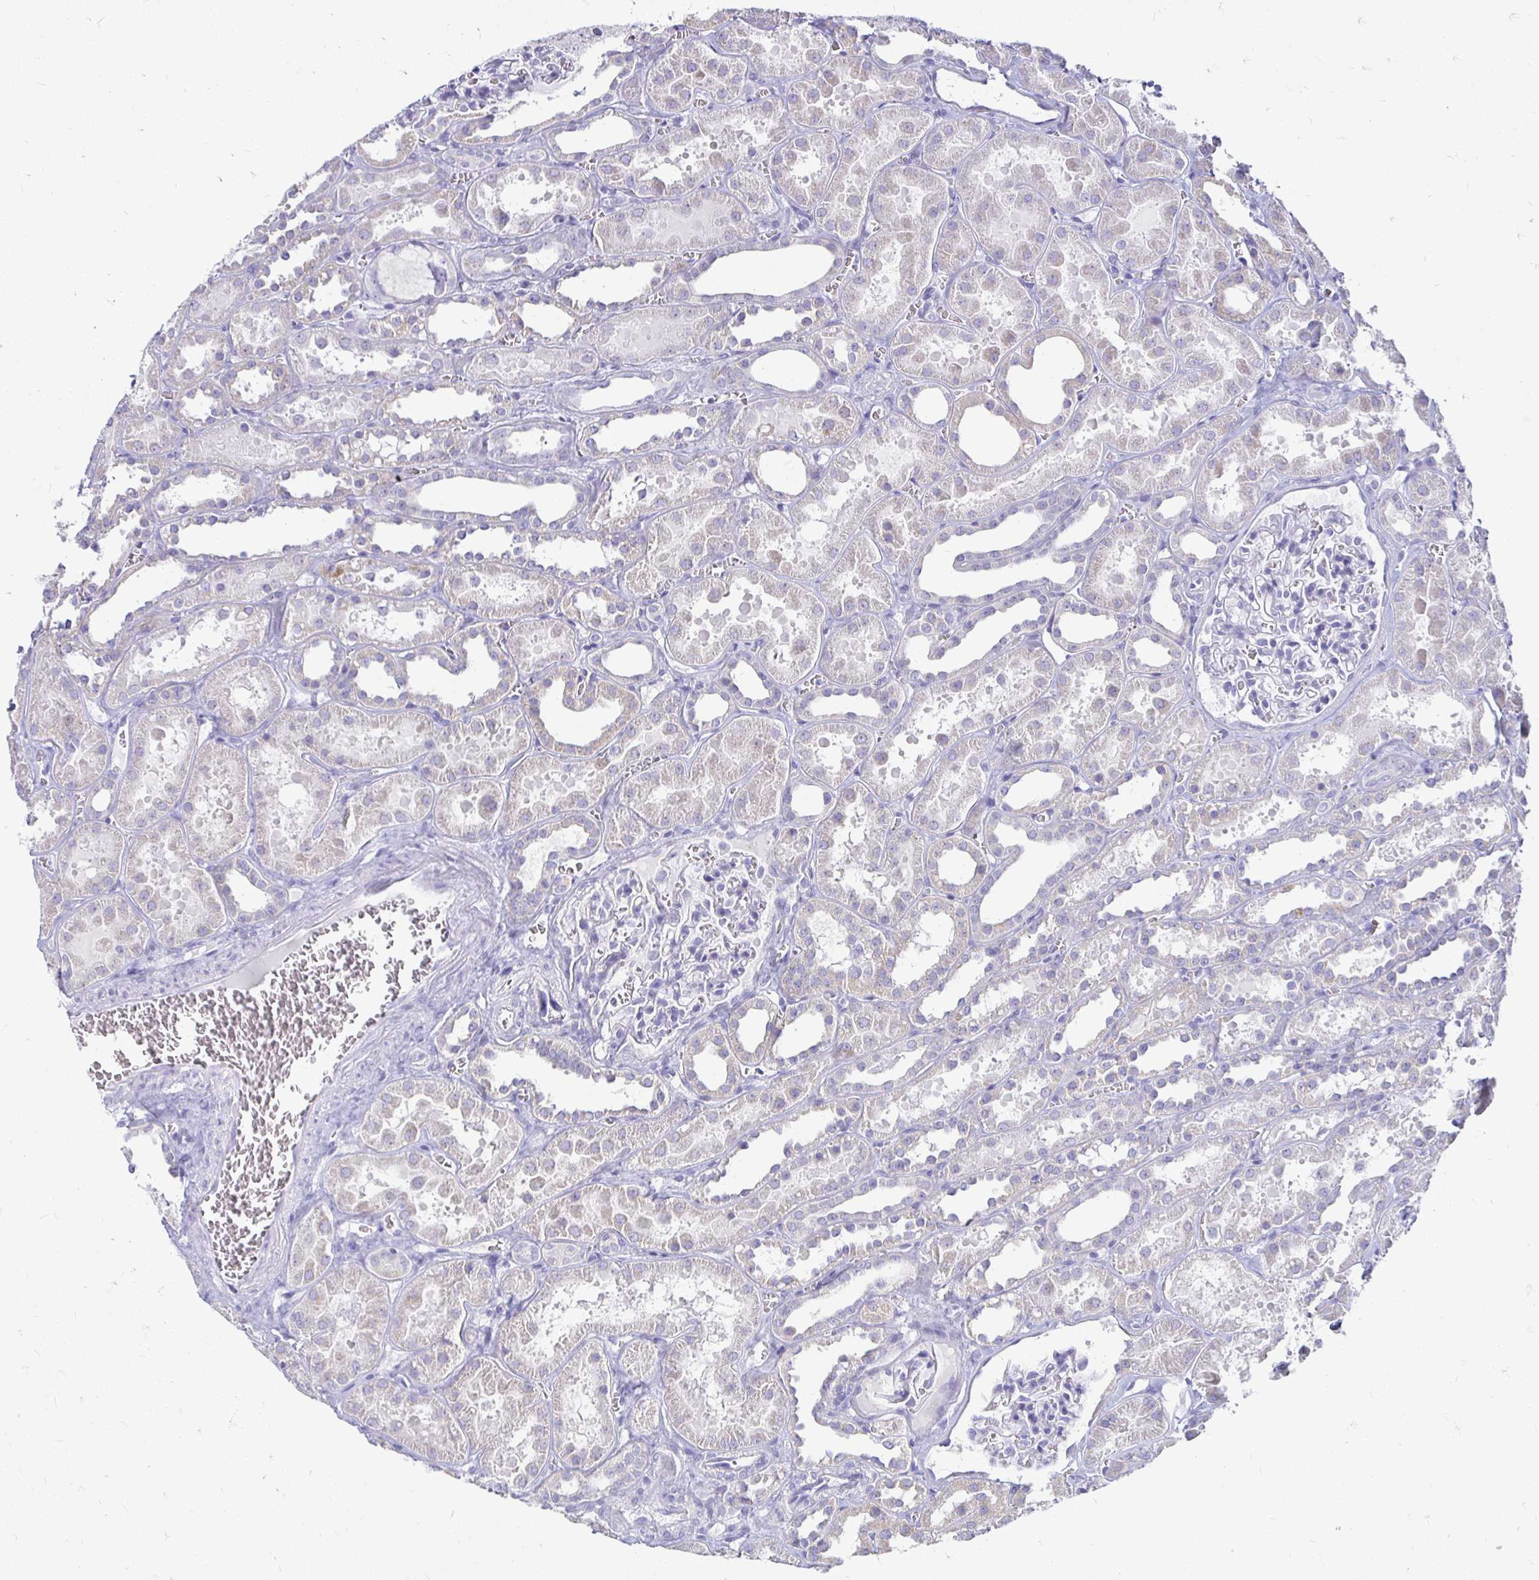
{"staining": {"intensity": "negative", "quantity": "none", "location": "none"}, "tissue": "kidney", "cell_type": "Cells in glomeruli", "image_type": "normal", "snomed": [{"axis": "morphology", "description": "Normal tissue, NOS"}, {"axis": "topography", "description": "Kidney"}], "caption": "The photomicrograph reveals no staining of cells in glomeruli in benign kidney.", "gene": "PEG10", "patient": {"sex": "female", "age": 41}}